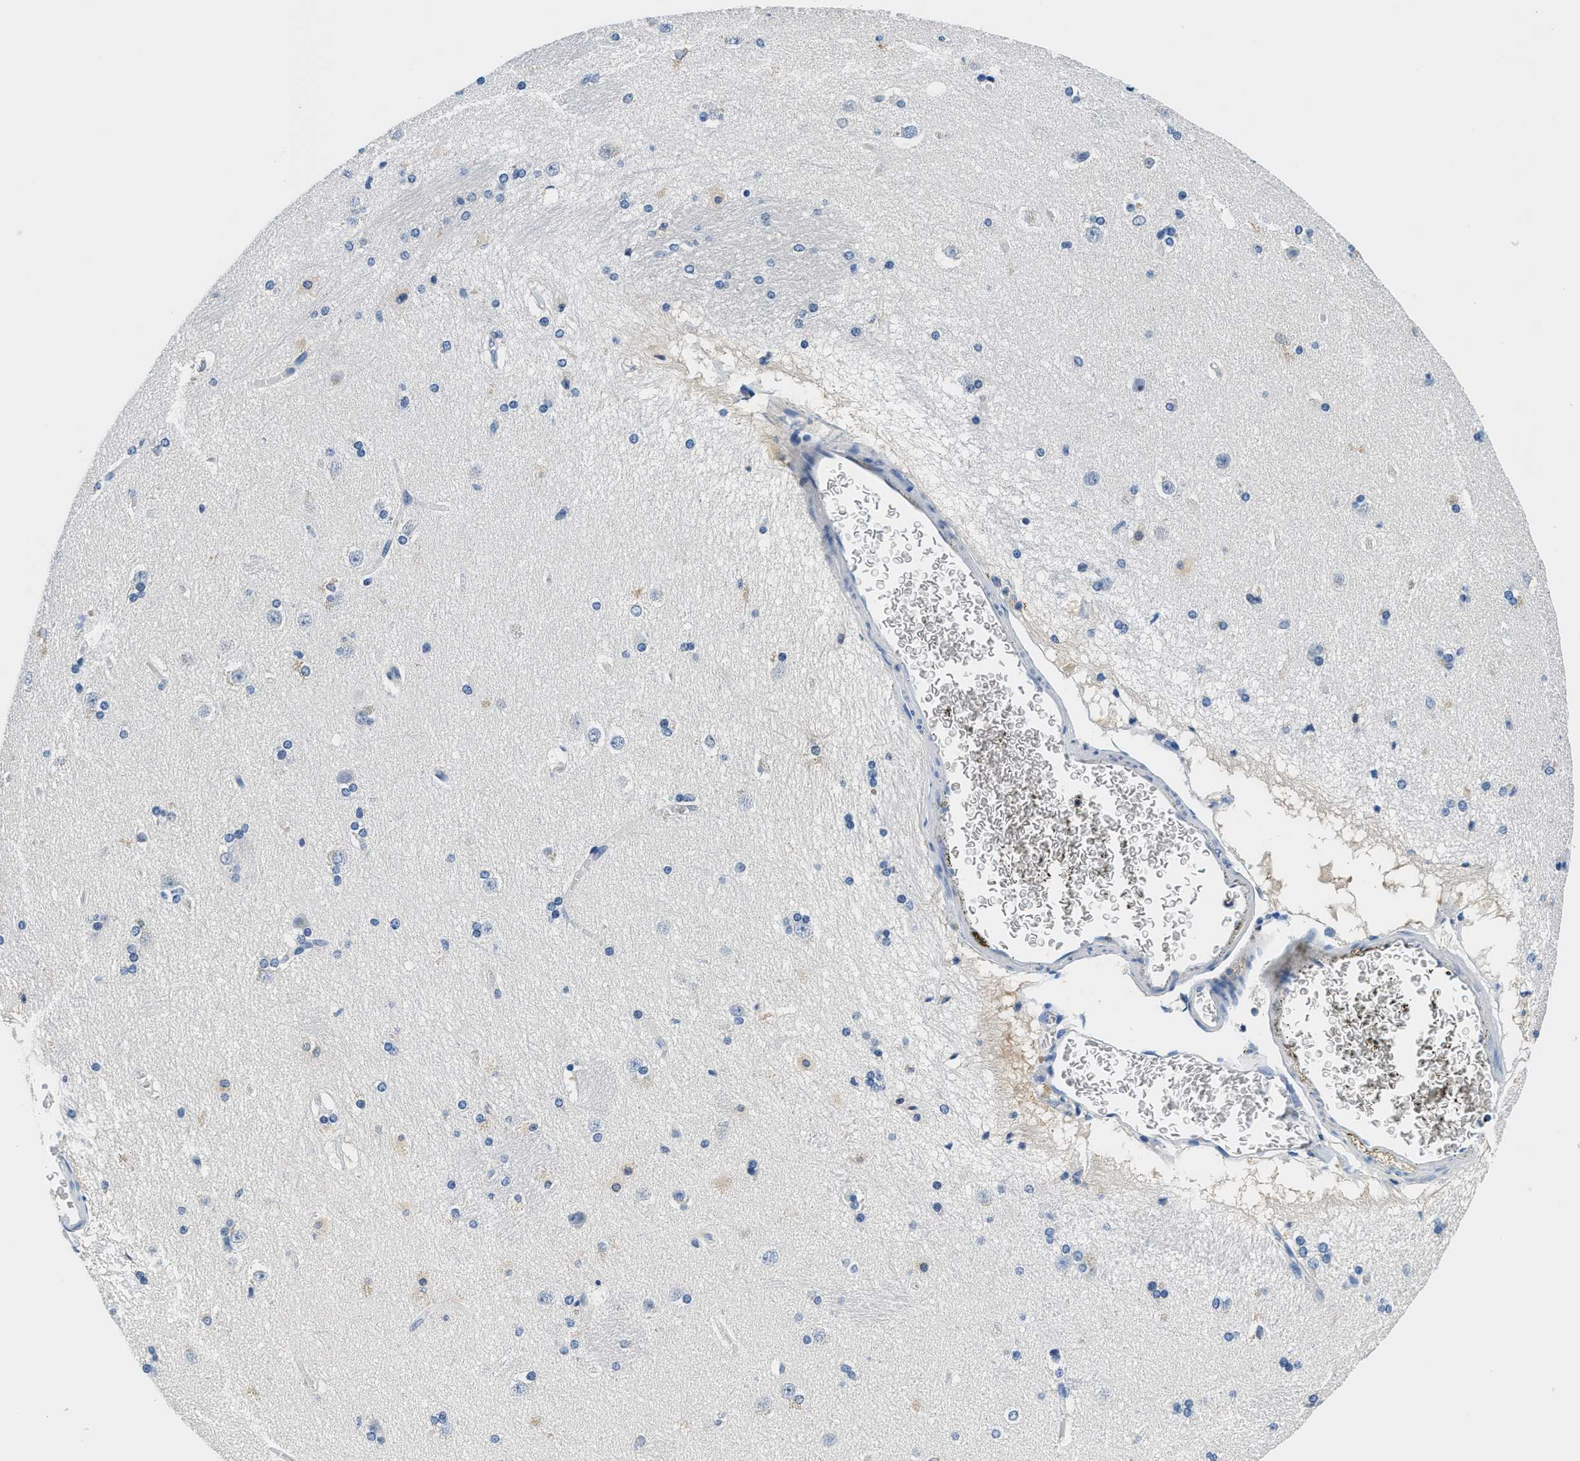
{"staining": {"intensity": "negative", "quantity": "none", "location": "none"}, "tissue": "caudate", "cell_type": "Glial cells", "image_type": "normal", "snomed": [{"axis": "morphology", "description": "Normal tissue, NOS"}, {"axis": "topography", "description": "Lateral ventricle wall"}], "caption": "There is no significant expression in glial cells of caudate.", "gene": "GSTM3", "patient": {"sex": "female", "age": 19}}